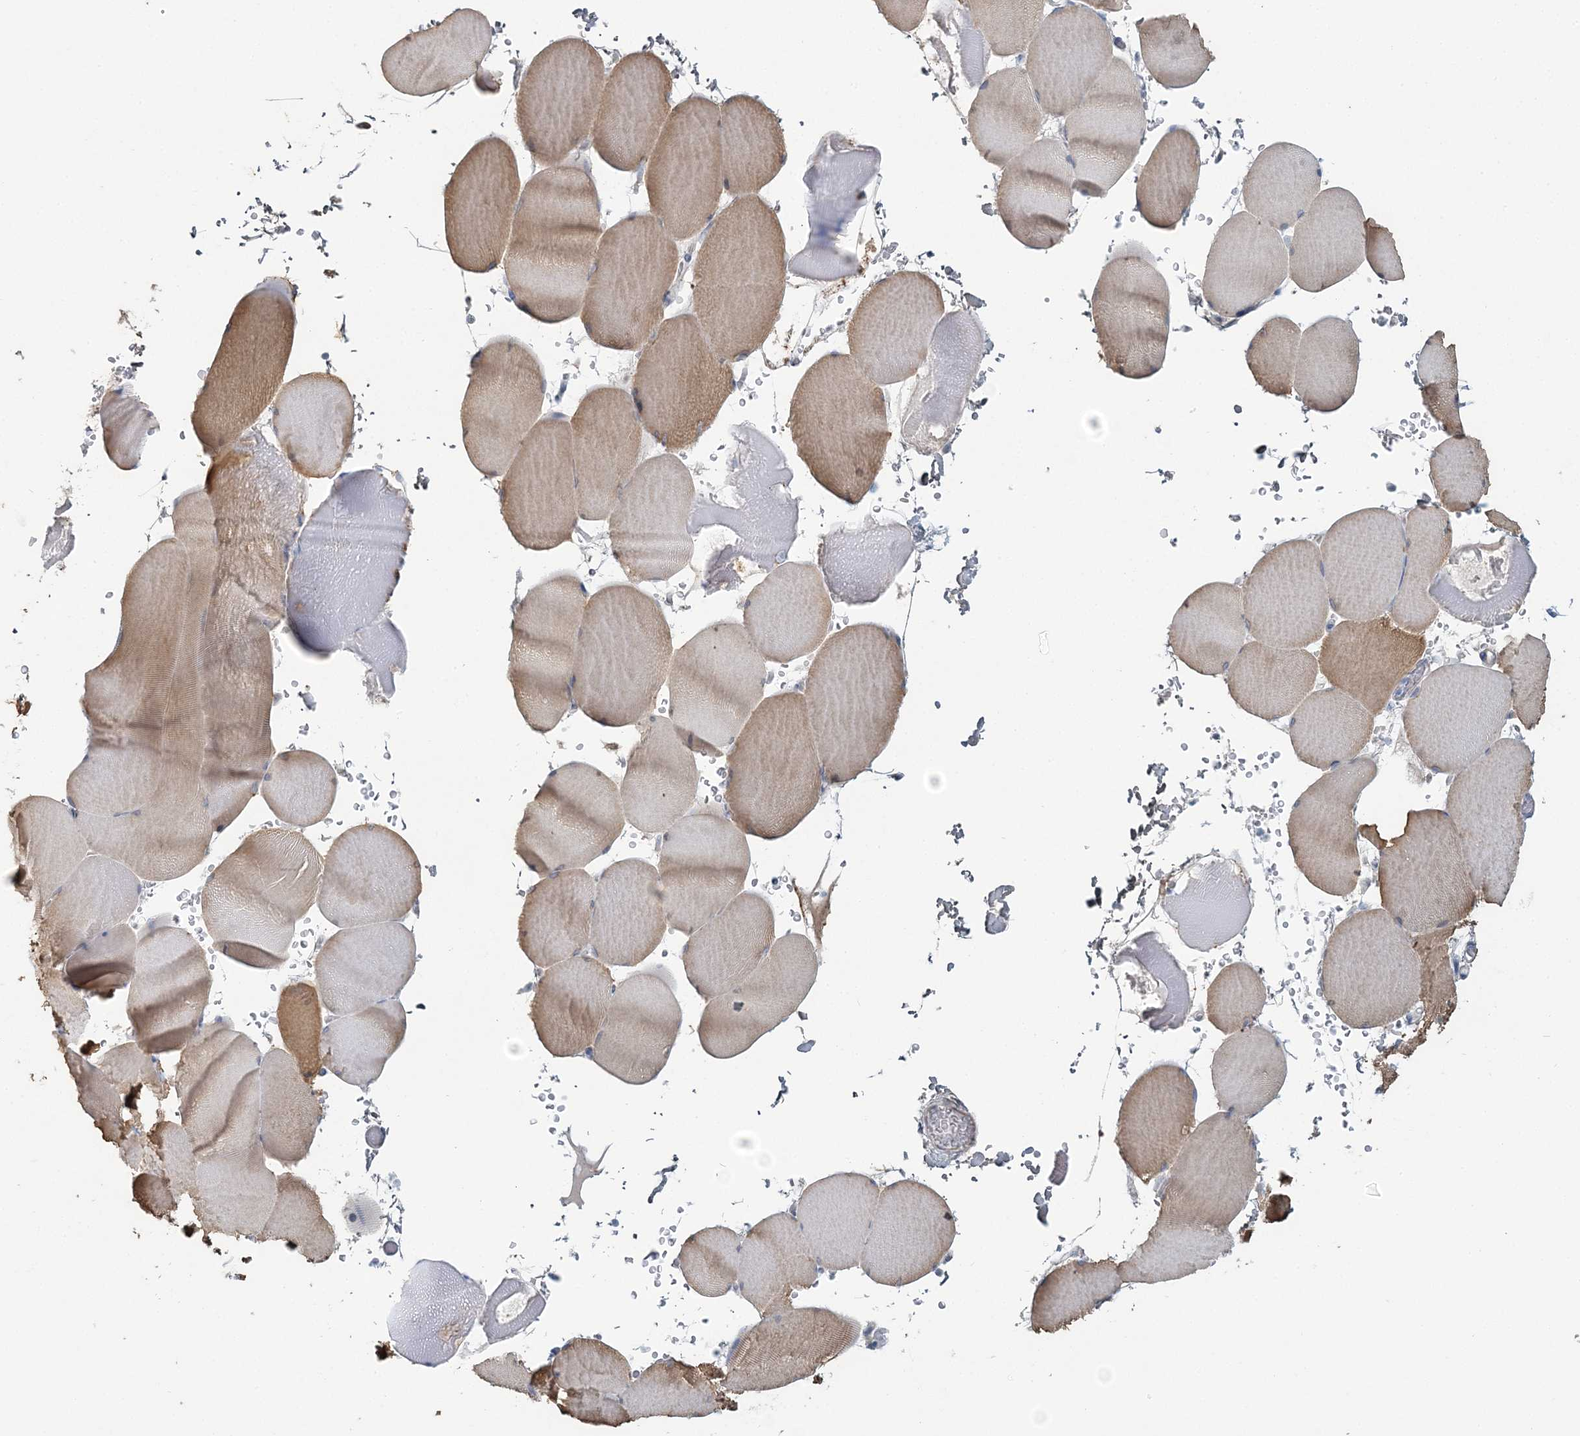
{"staining": {"intensity": "weak", "quantity": "25%-75%", "location": "cytoplasmic/membranous"}, "tissue": "skeletal muscle", "cell_type": "Myocytes", "image_type": "normal", "snomed": [{"axis": "morphology", "description": "Normal tissue, NOS"}, {"axis": "topography", "description": "Skeletal muscle"}, {"axis": "topography", "description": "Head-Neck"}], "caption": "Approximately 25%-75% of myocytes in unremarkable human skeletal muscle demonstrate weak cytoplasmic/membranous protein expression as visualized by brown immunohistochemical staining.", "gene": "CMBL", "patient": {"sex": "male", "age": 66}}